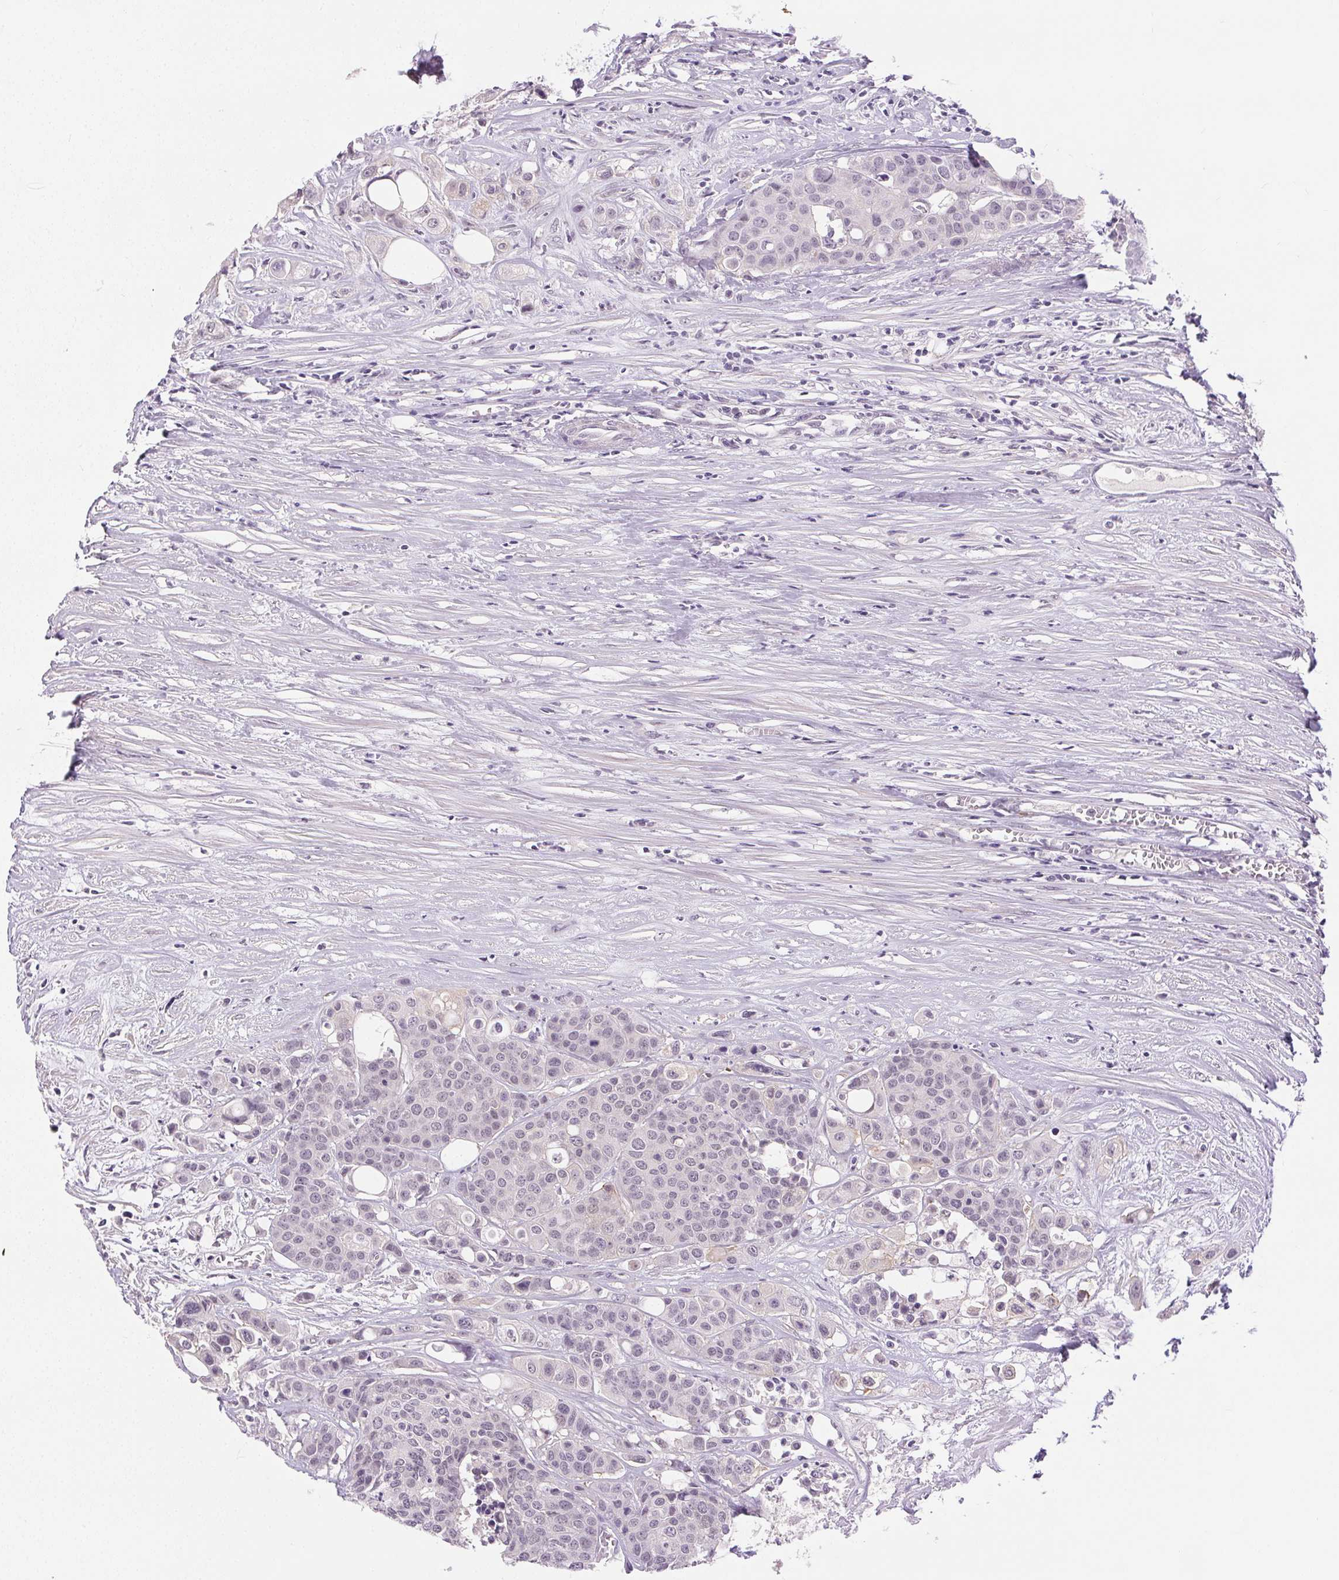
{"staining": {"intensity": "negative", "quantity": "none", "location": "none"}, "tissue": "carcinoid", "cell_type": "Tumor cells", "image_type": "cancer", "snomed": [{"axis": "morphology", "description": "Carcinoid, malignant, NOS"}, {"axis": "topography", "description": "Colon"}], "caption": "Tumor cells show no significant protein positivity in carcinoid.", "gene": "FAM168A", "patient": {"sex": "male", "age": 81}}